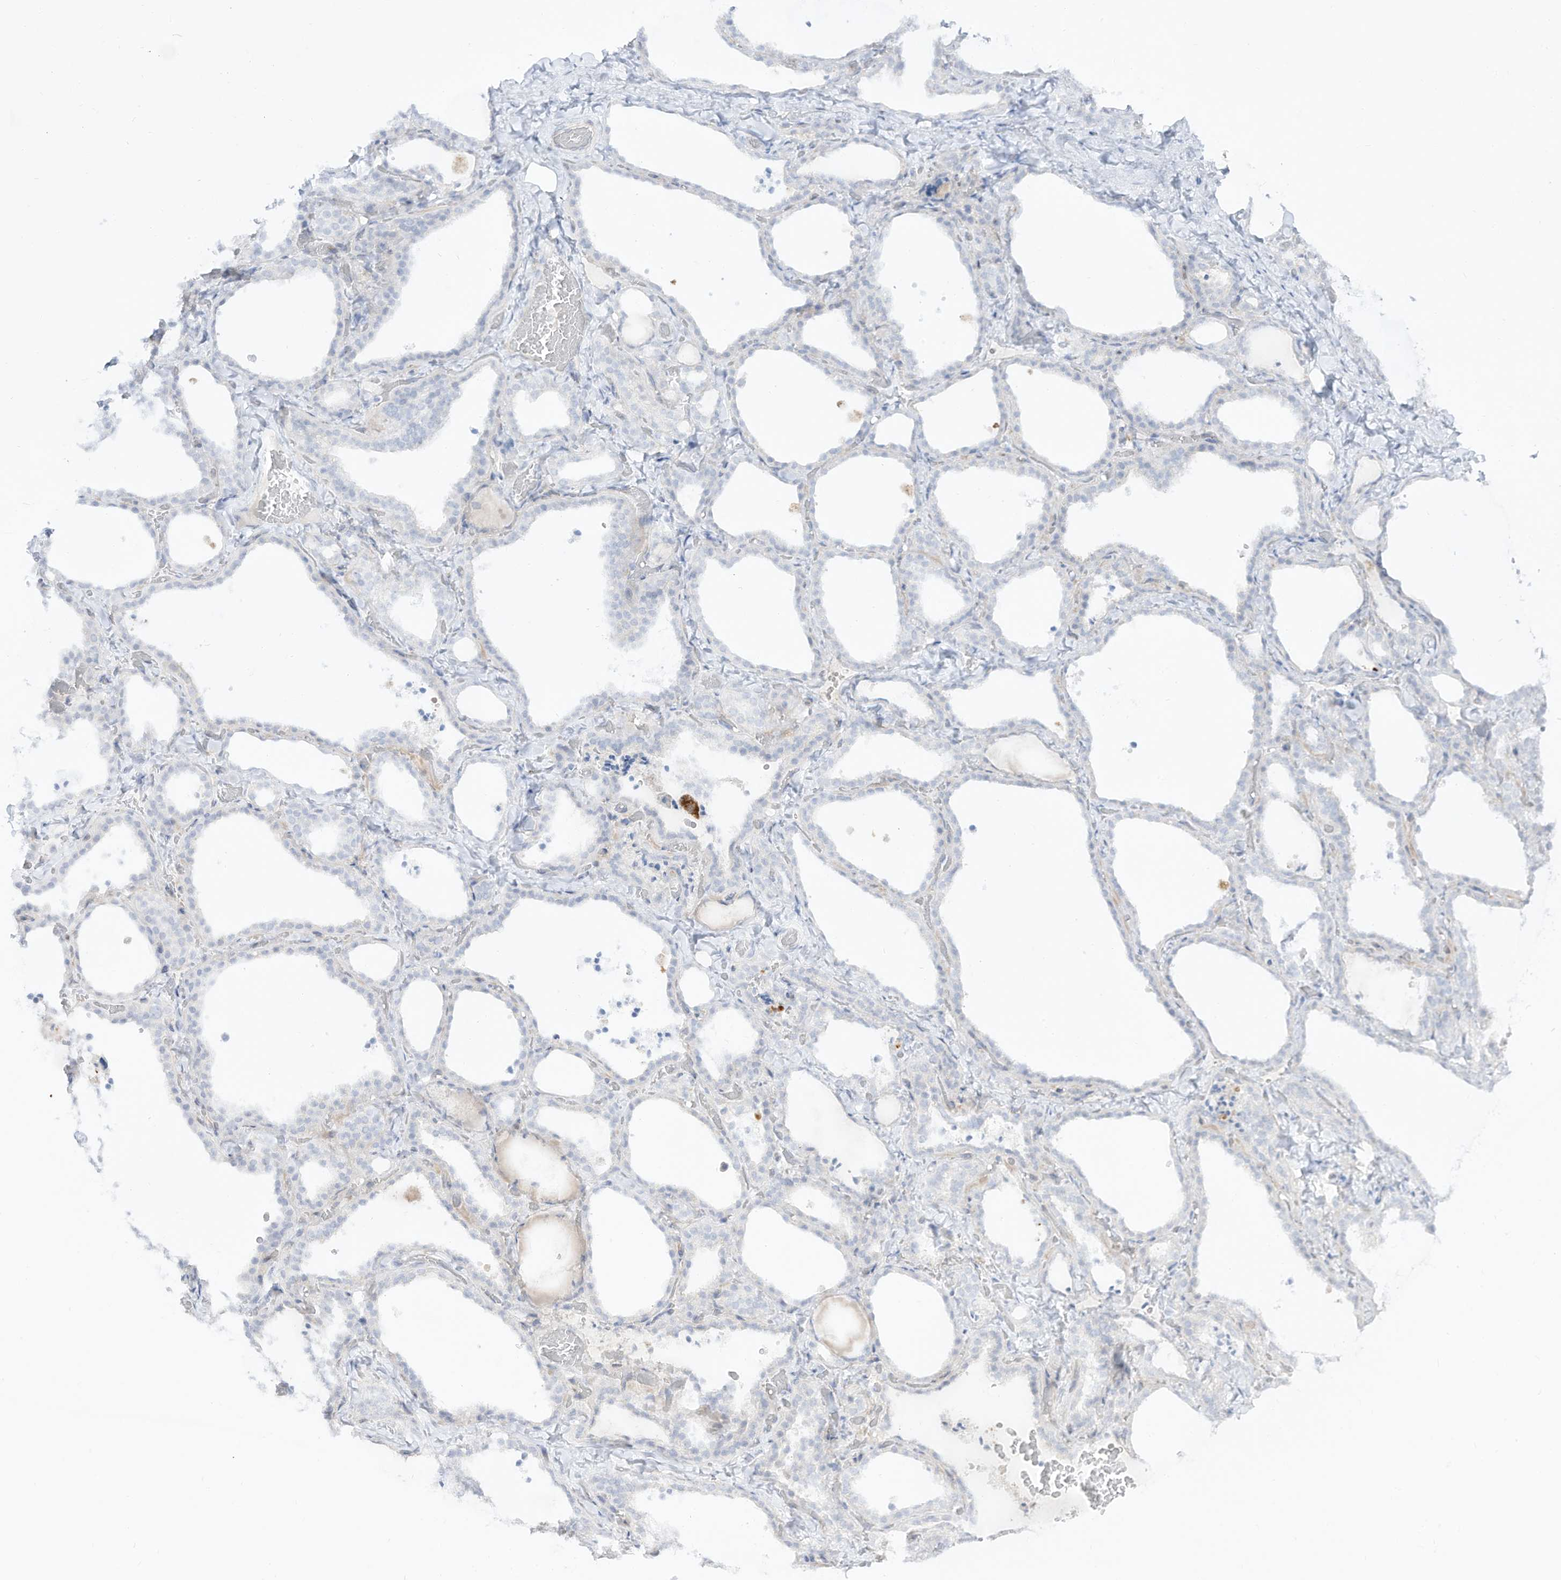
{"staining": {"intensity": "negative", "quantity": "none", "location": "none"}, "tissue": "thyroid gland", "cell_type": "Glandular cells", "image_type": "normal", "snomed": [{"axis": "morphology", "description": "Normal tissue, NOS"}, {"axis": "topography", "description": "Thyroid gland"}], "caption": "Immunohistochemical staining of unremarkable human thyroid gland demonstrates no significant staining in glandular cells.", "gene": "DMKN", "patient": {"sex": "female", "age": 22}}